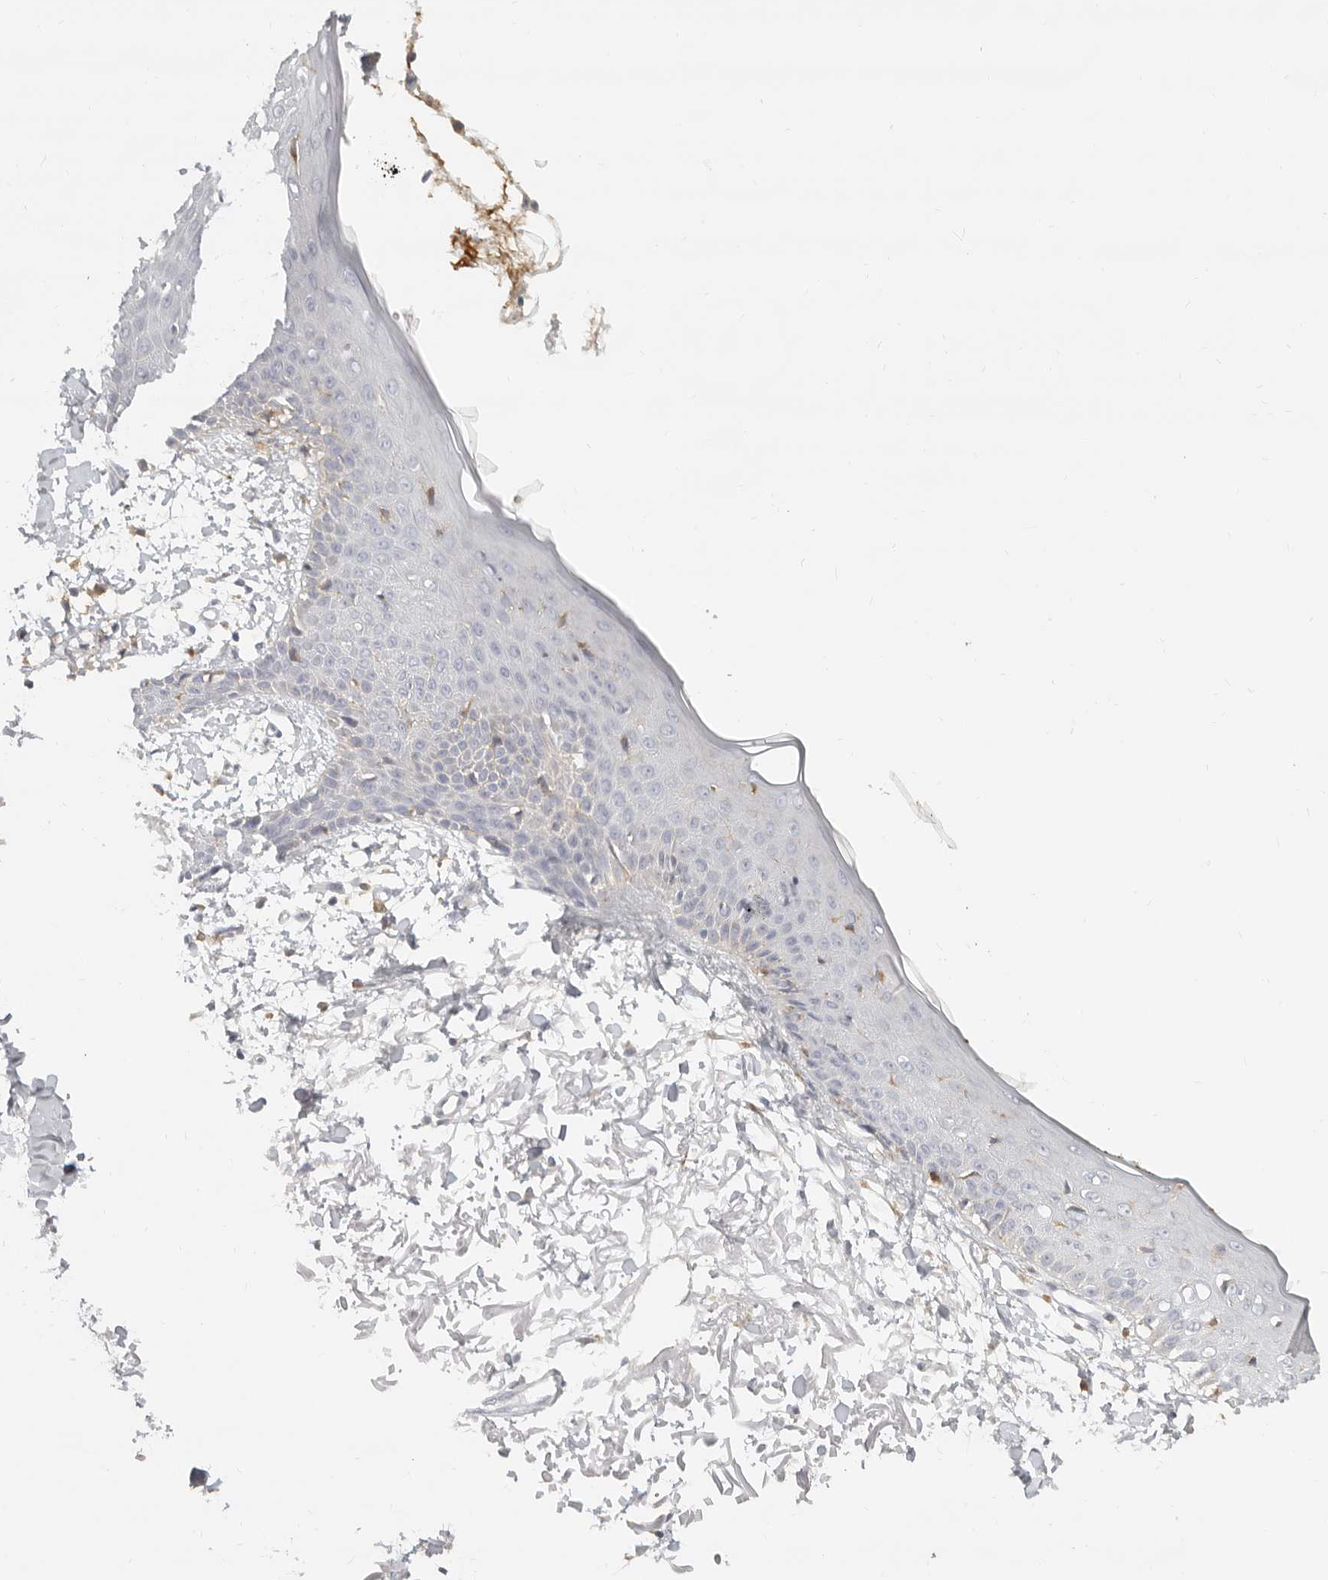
{"staining": {"intensity": "negative", "quantity": "none", "location": "none"}, "tissue": "skin", "cell_type": "Fibroblasts", "image_type": "normal", "snomed": [{"axis": "morphology", "description": "Normal tissue, NOS"}, {"axis": "morphology", "description": "Squamous cell carcinoma, NOS"}, {"axis": "topography", "description": "Skin"}, {"axis": "topography", "description": "Peripheral nerve tissue"}], "caption": "The photomicrograph displays no significant staining in fibroblasts of skin.", "gene": "NIBAN1", "patient": {"sex": "male", "age": 83}}